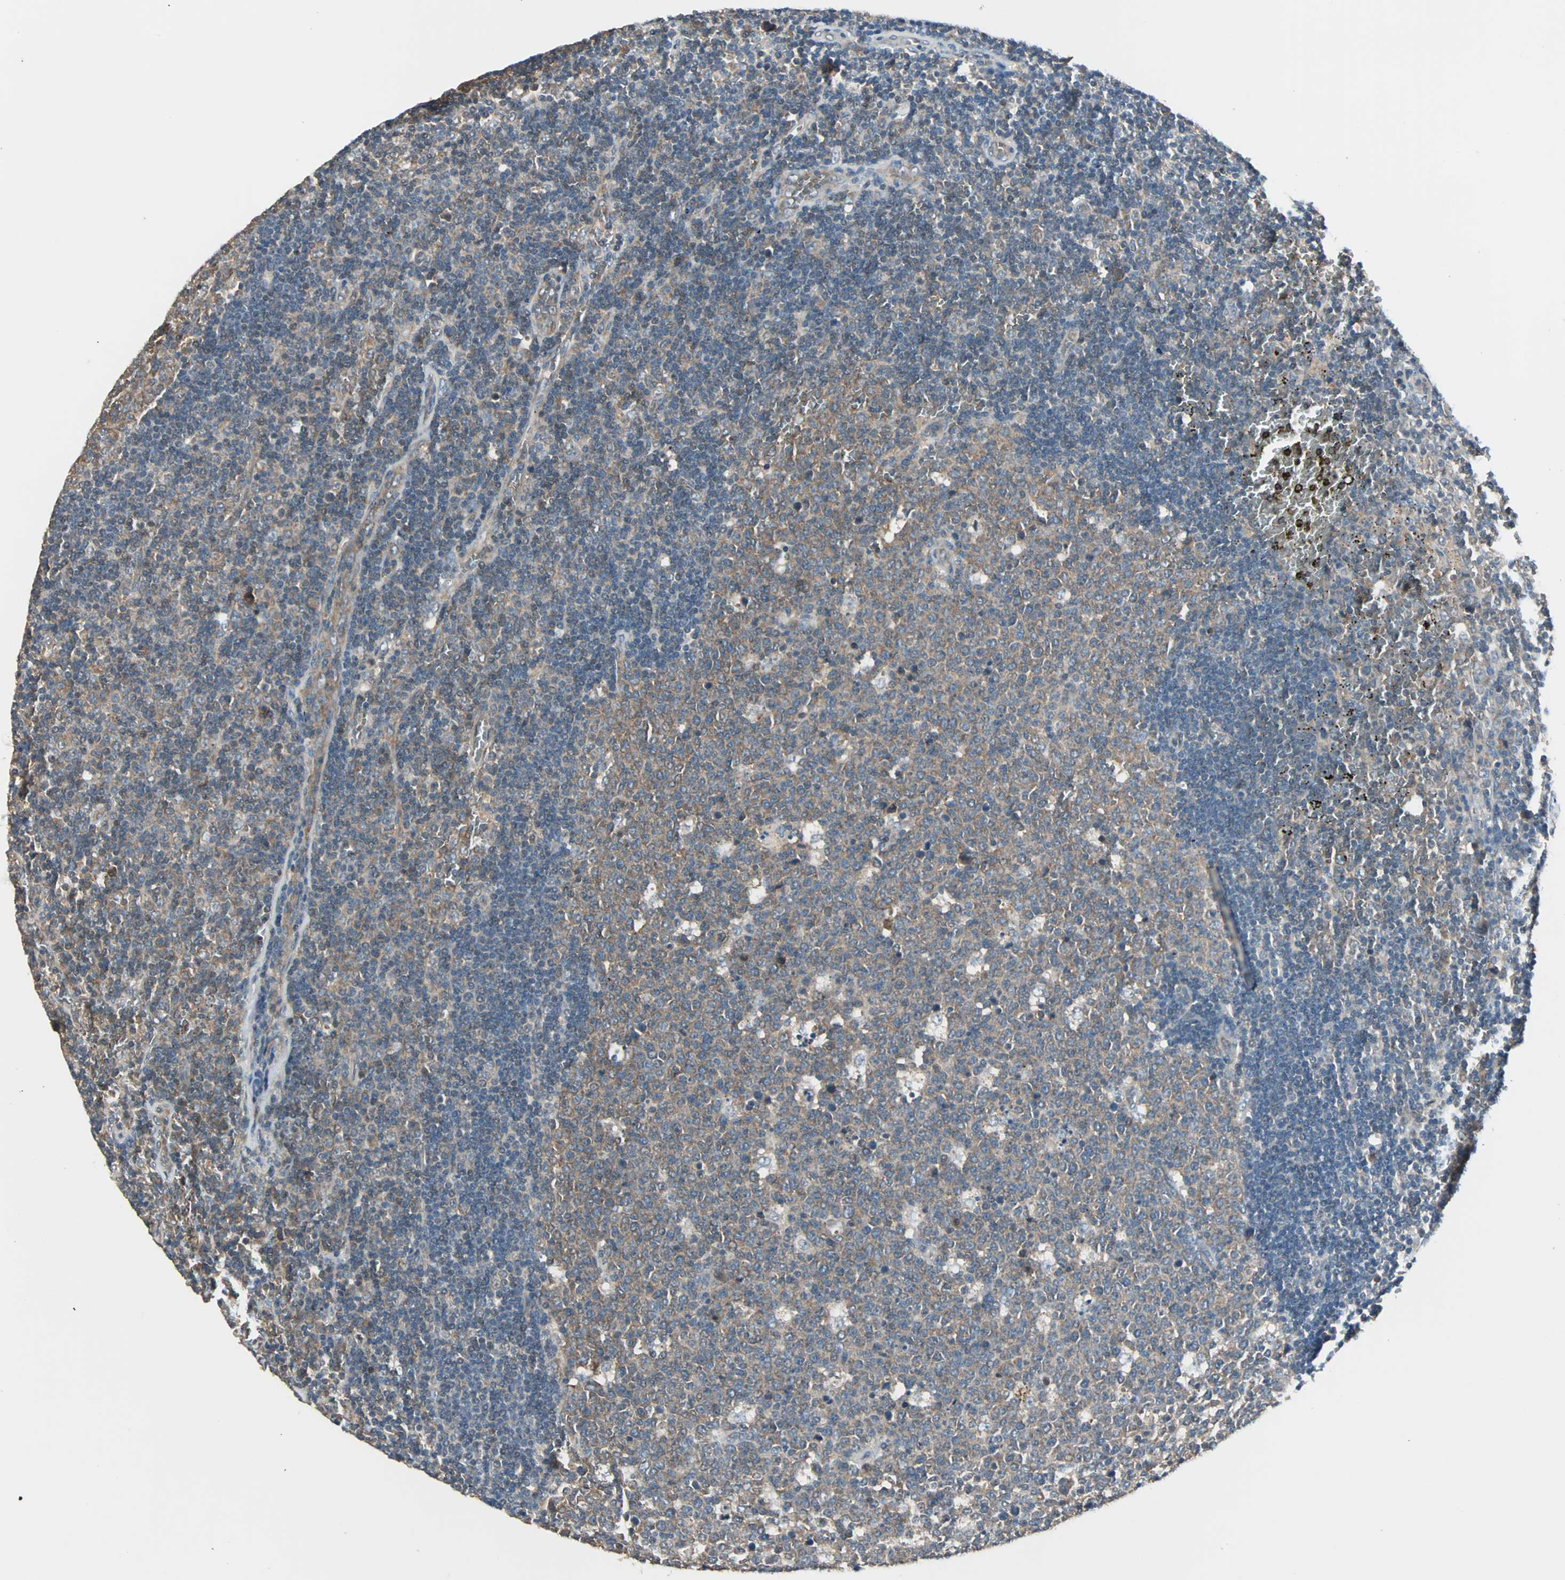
{"staining": {"intensity": "moderate", "quantity": ">75%", "location": "cytoplasmic/membranous"}, "tissue": "lymph node", "cell_type": "Germinal center cells", "image_type": "normal", "snomed": [{"axis": "morphology", "description": "Normal tissue, NOS"}, {"axis": "topography", "description": "Lymph node"}, {"axis": "topography", "description": "Salivary gland"}], "caption": "Immunohistochemical staining of benign human lymph node displays medium levels of moderate cytoplasmic/membranous staining in about >75% of germinal center cells.", "gene": "MAP3K21", "patient": {"sex": "male", "age": 8}}